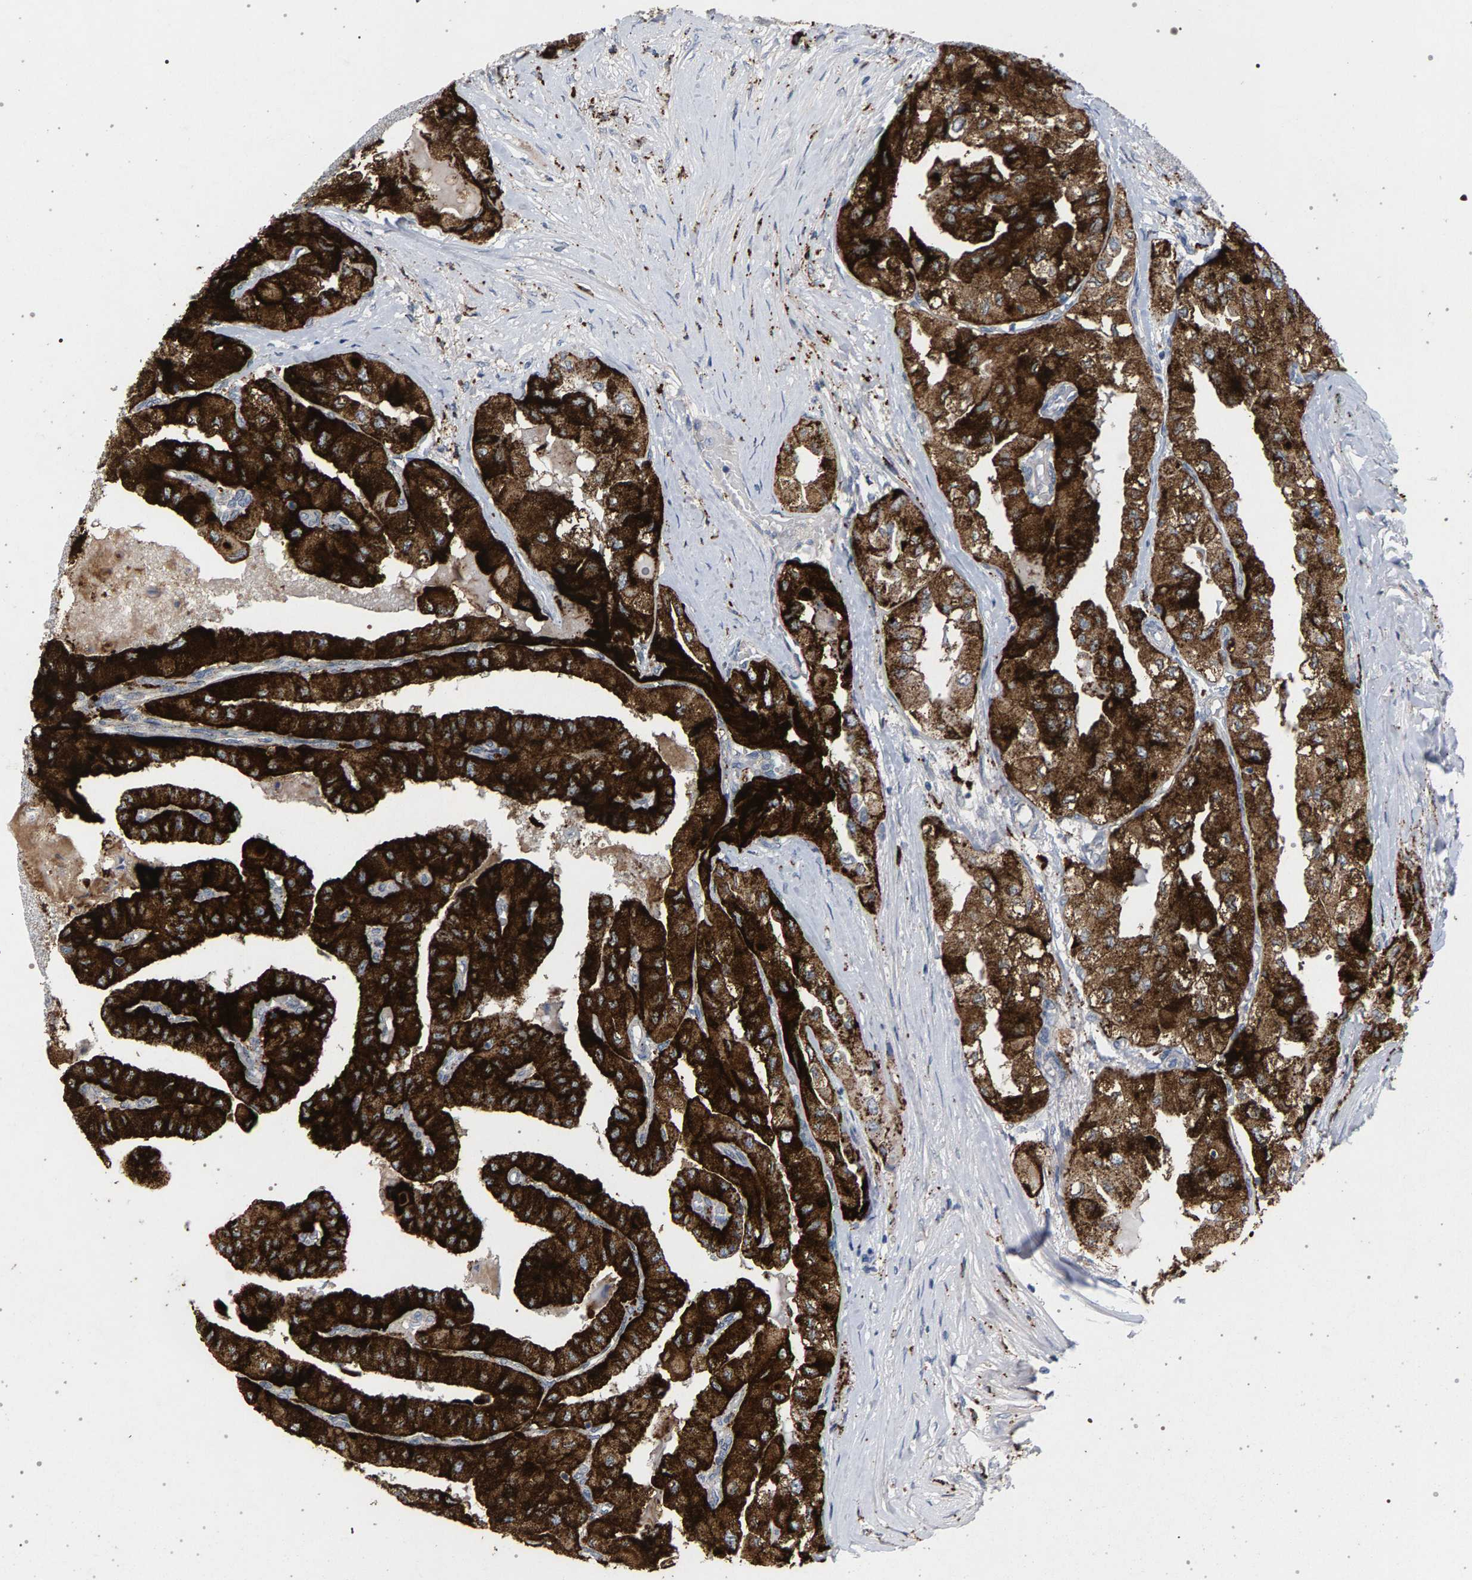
{"staining": {"intensity": "strong", "quantity": ">75%", "location": "cytoplasmic/membranous"}, "tissue": "thyroid cancer", "cell_type": "Tumor cells", "image_type": "cancer", "snomed": [{"axis": "morphology", "description": "Papillary adenocarcinoma, NOS"}, {"axis": "topography", "description": "Thyroid gland"}], "caption": "Protein staining of thyroid cancer tissue demonstrates strong cytoplasmic/membranous staining in approximately >75% of tumor cells. (DAB IHC, brown staining for protein, blue staining for nuclei).", "gene": "MAMDC2", "patient": {"sex": "female", "age": 59}}